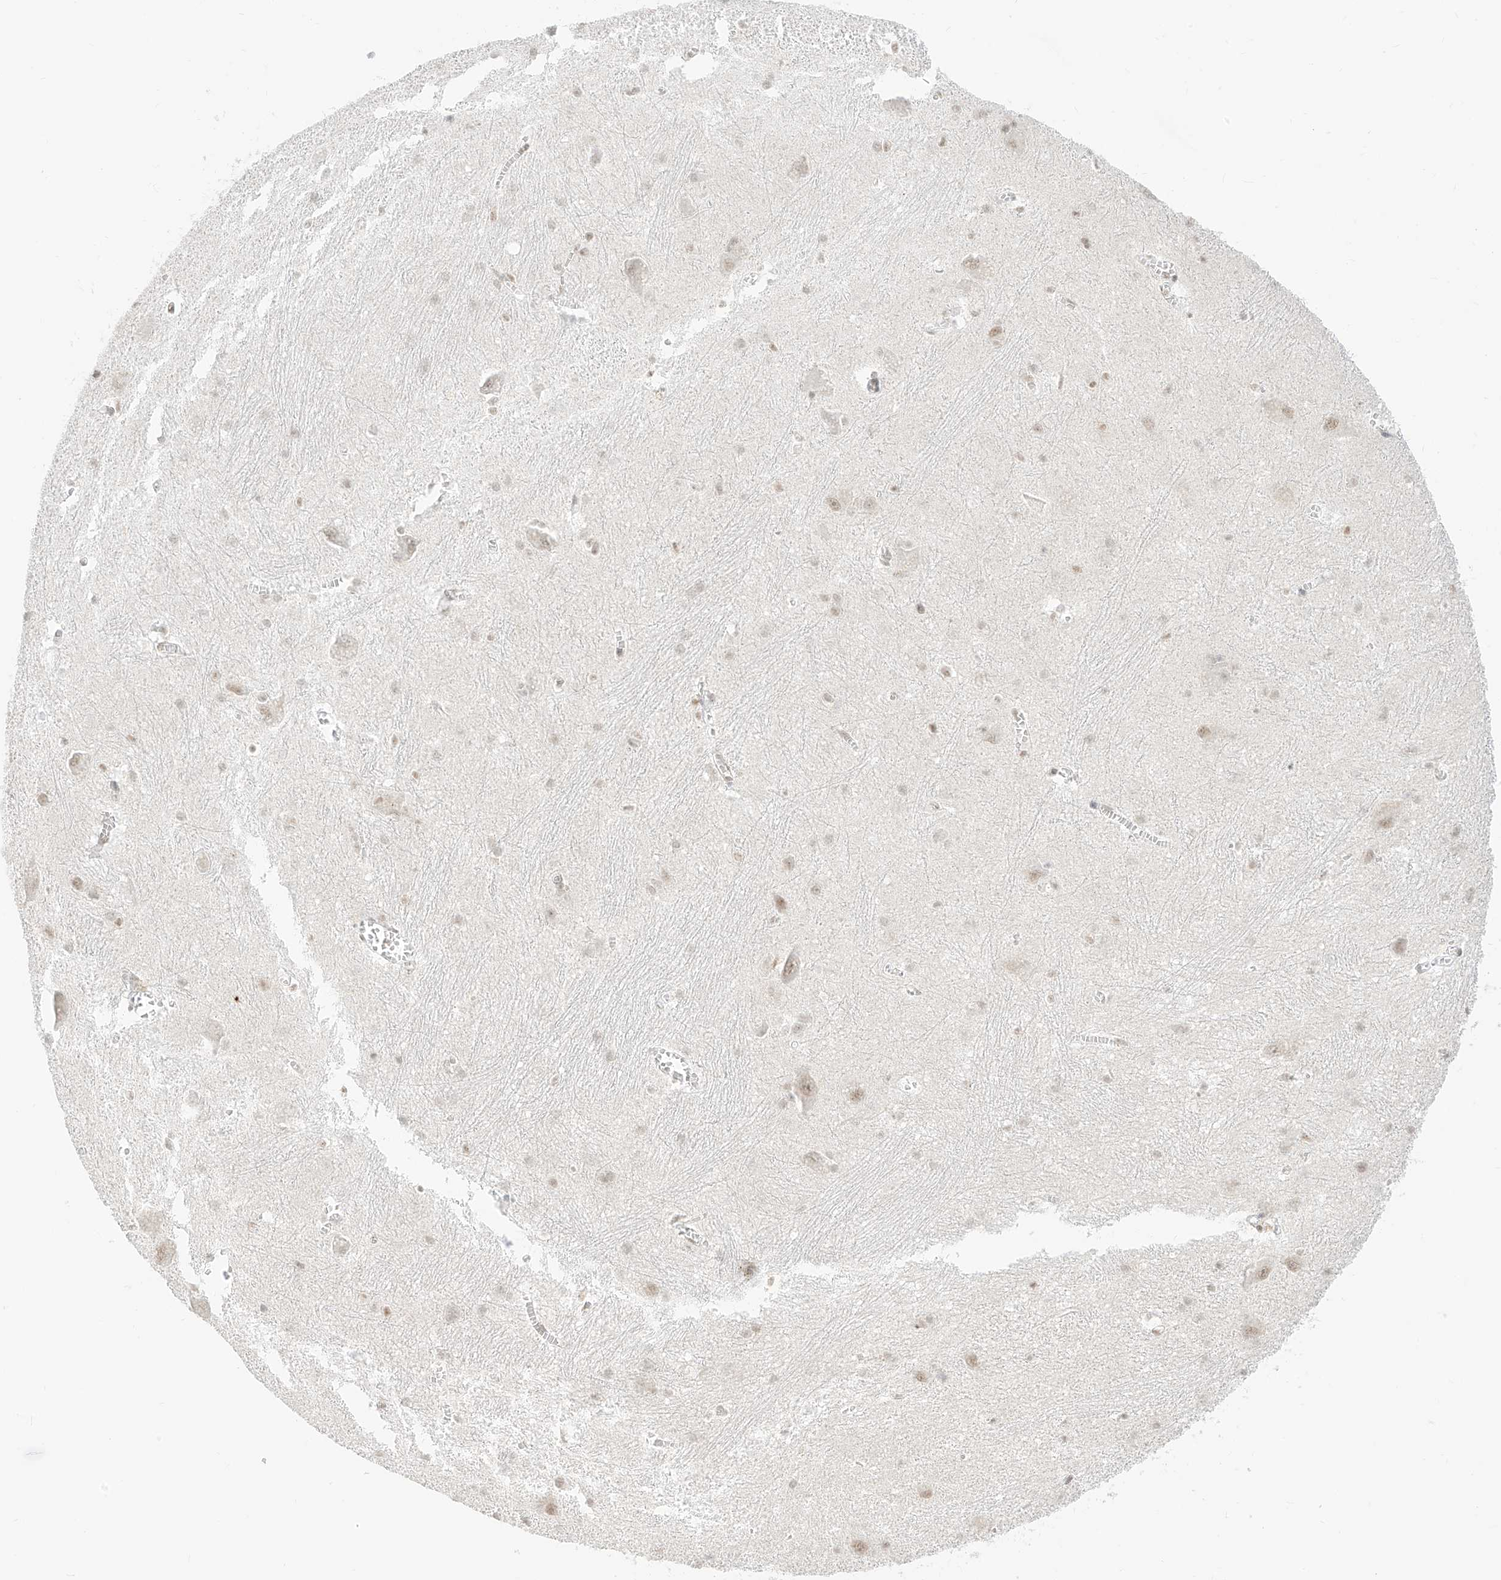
{"staining": {"intensity": "weak", "quantity": "25%-75%", "location": "nuclear"}, "tissue": "caudate", "cell_type": "Glial cells", "image_type": "normal", "snomed": [{"axis": "morphology", "description": "Normal tissue, NOS"}, {"axis": "topography", "description": "Lateral ventricle wall"}], "caption": "Approximately 25%-75% of glial cells in unremarkable caudate display weak nuclear protein positivity as visualized by brown immunohistochemical staining.", "gene": "SUPT5H", "patient": {"sex": "male", "age": 37}}